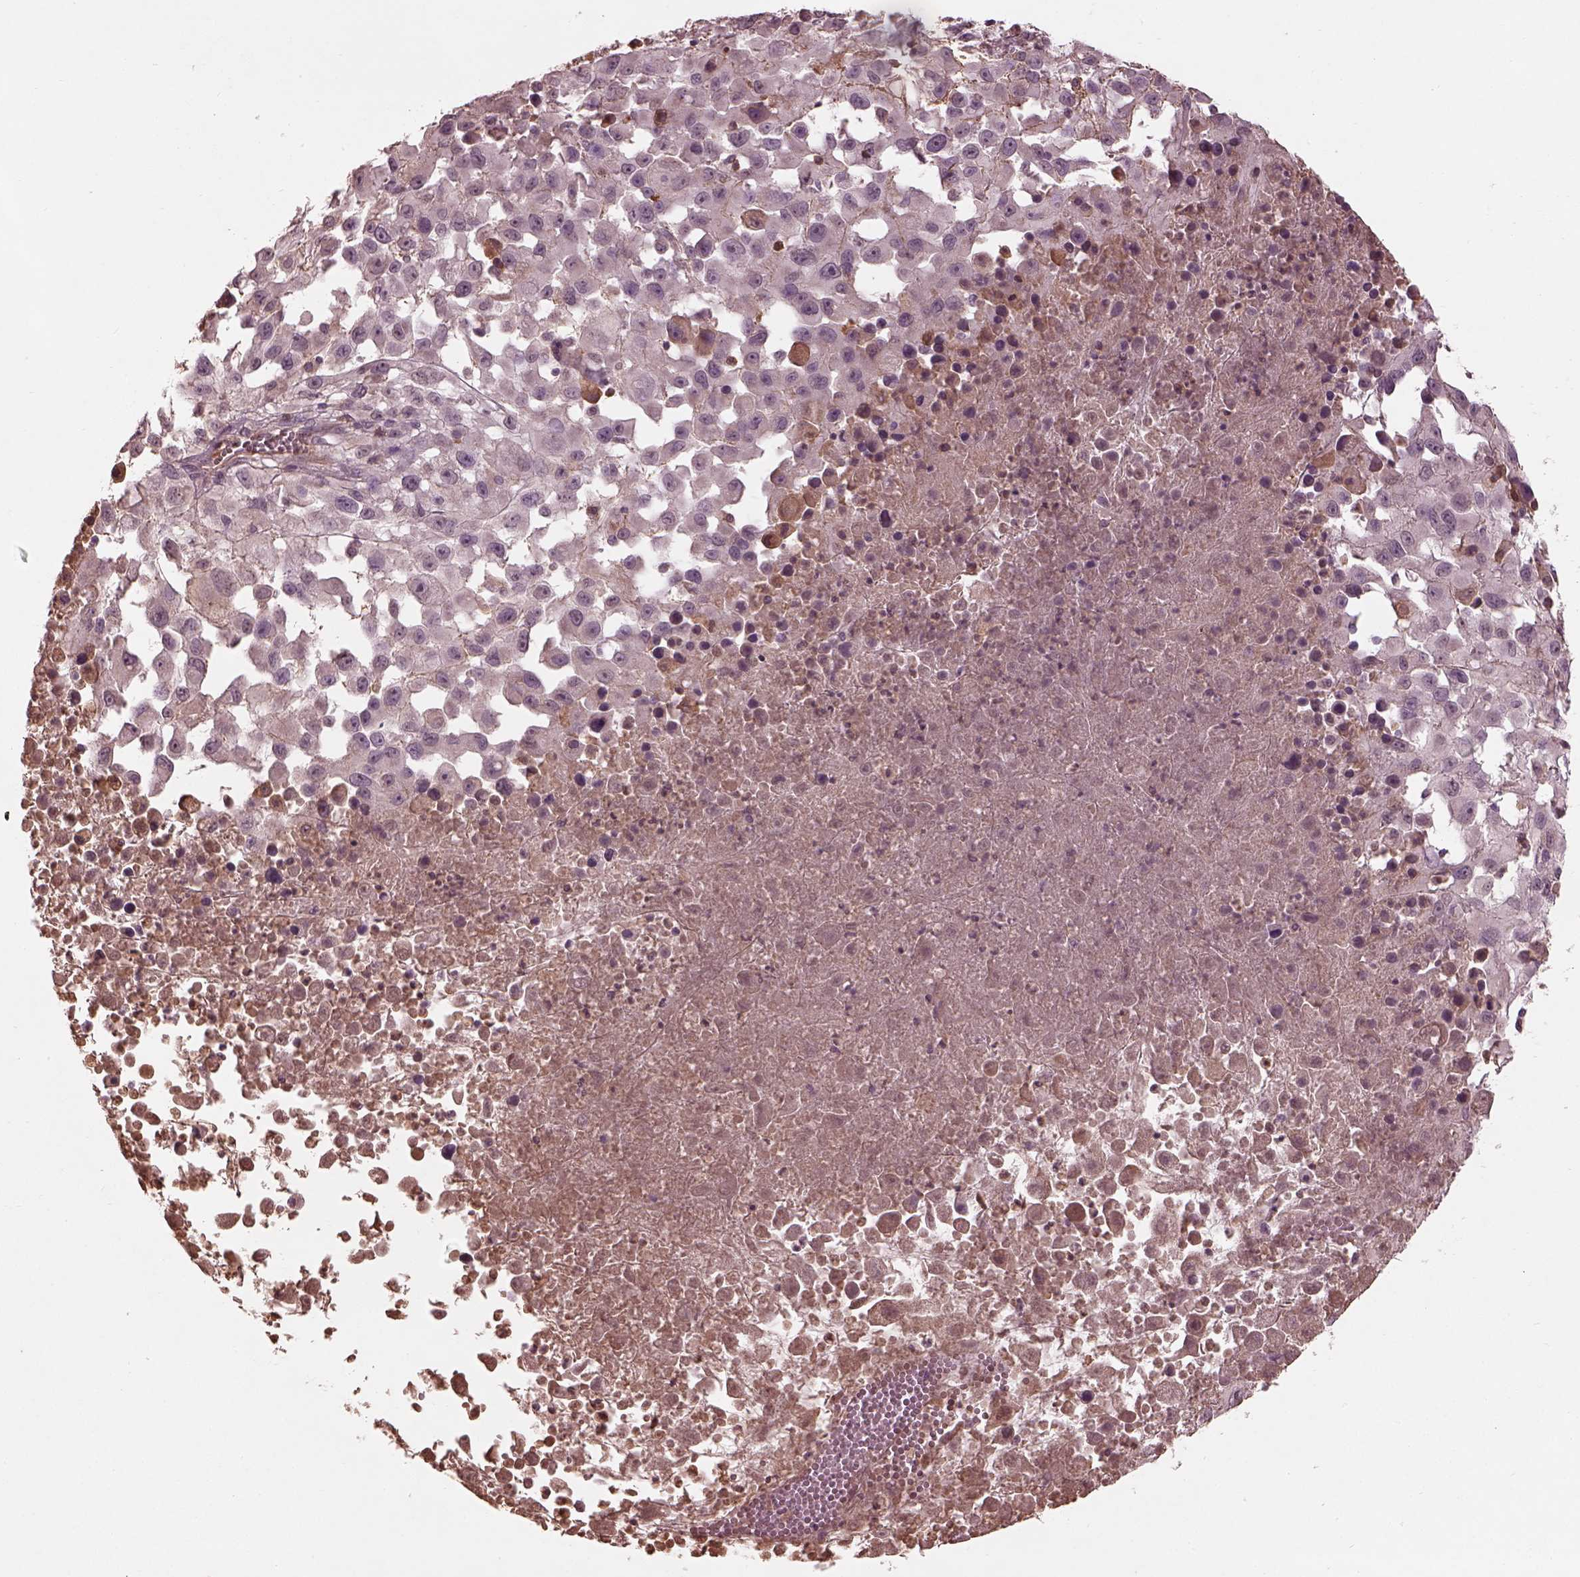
{"staining": {"intensity": "negative", "quantity": "none", "location": "none"}, "tissue": "melanoma", "cell_type": "Tumor cells", "image_type": "cancer", "snomed": [{"axis": "morphology", "description": "Malignant melanoma, Metastatic site"}, {"axis": "topography", "description": "Soft tissue"}], "caption": "Immunohistochemistry (IHC) micrograph of malignant melanoma (metastatic site) stained for a protein (brown), which reveals no expression in tumor cells. (DAB (3,3'-diaminobenzidine) immunohistochemistry (IHC), high magnification).", "gene": "CALR3", "patient": {"sex": "male", "age": 50}}